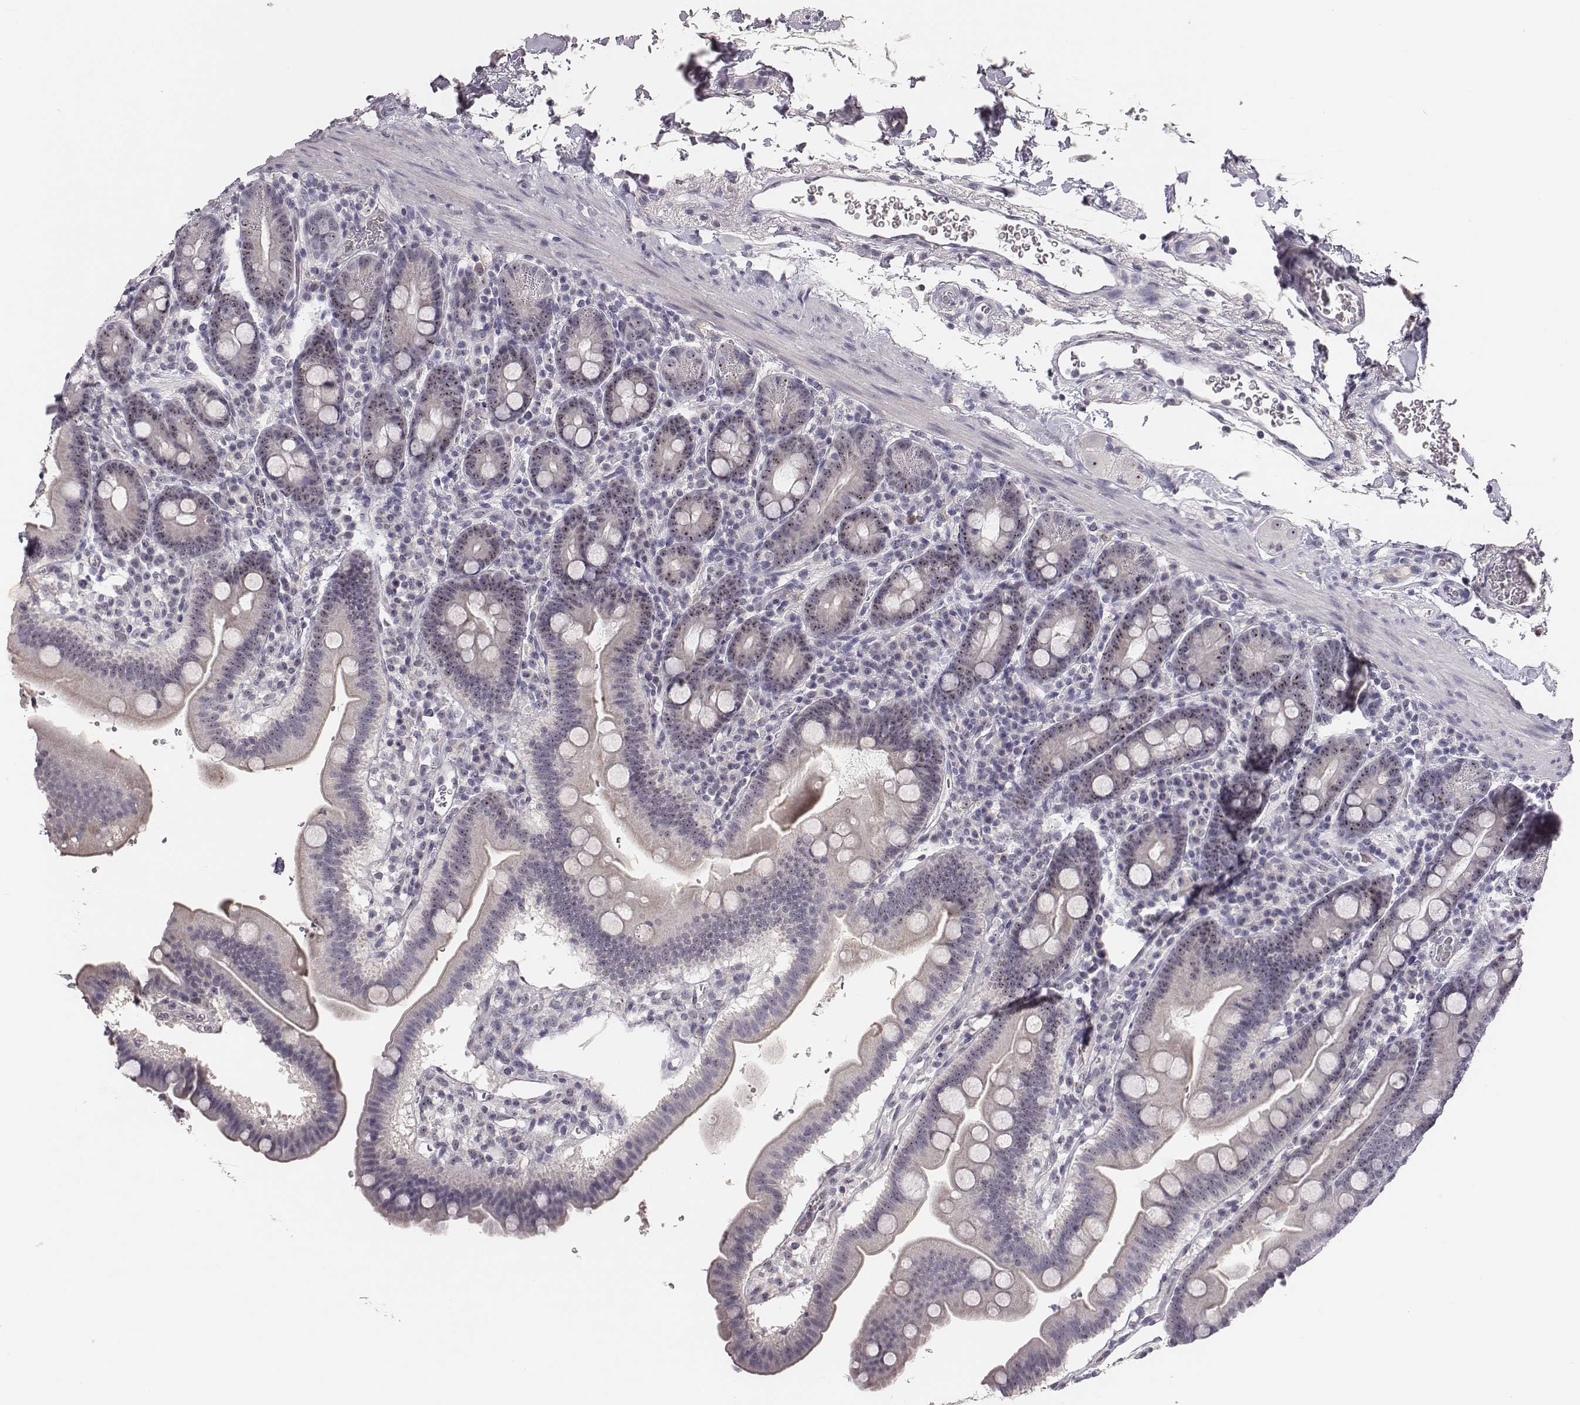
{"staining": {"intensity": "moderate", "quantity": "25%-75%", "location": "nuclear"}, "tissue": "duodenum", "cell_type": "Glandular cells", "image_type": "normal", "snomed": [{"axis": "morphology", "description": "Normal tissue, NOS"}, {"axis": "topography", "description": "Duodenum"}], "caption": "Benign duodenum was stained to show a protein in brown. There is medium levels of moderate nuclear positivity in about 25%-75% of glandular cells. Immunohistochemistry (ihc) stains the protein of interest in brown and the nuclei are stained blue.", "gene": "NIFK", "patient": {"sex": "male", "age": 59}}